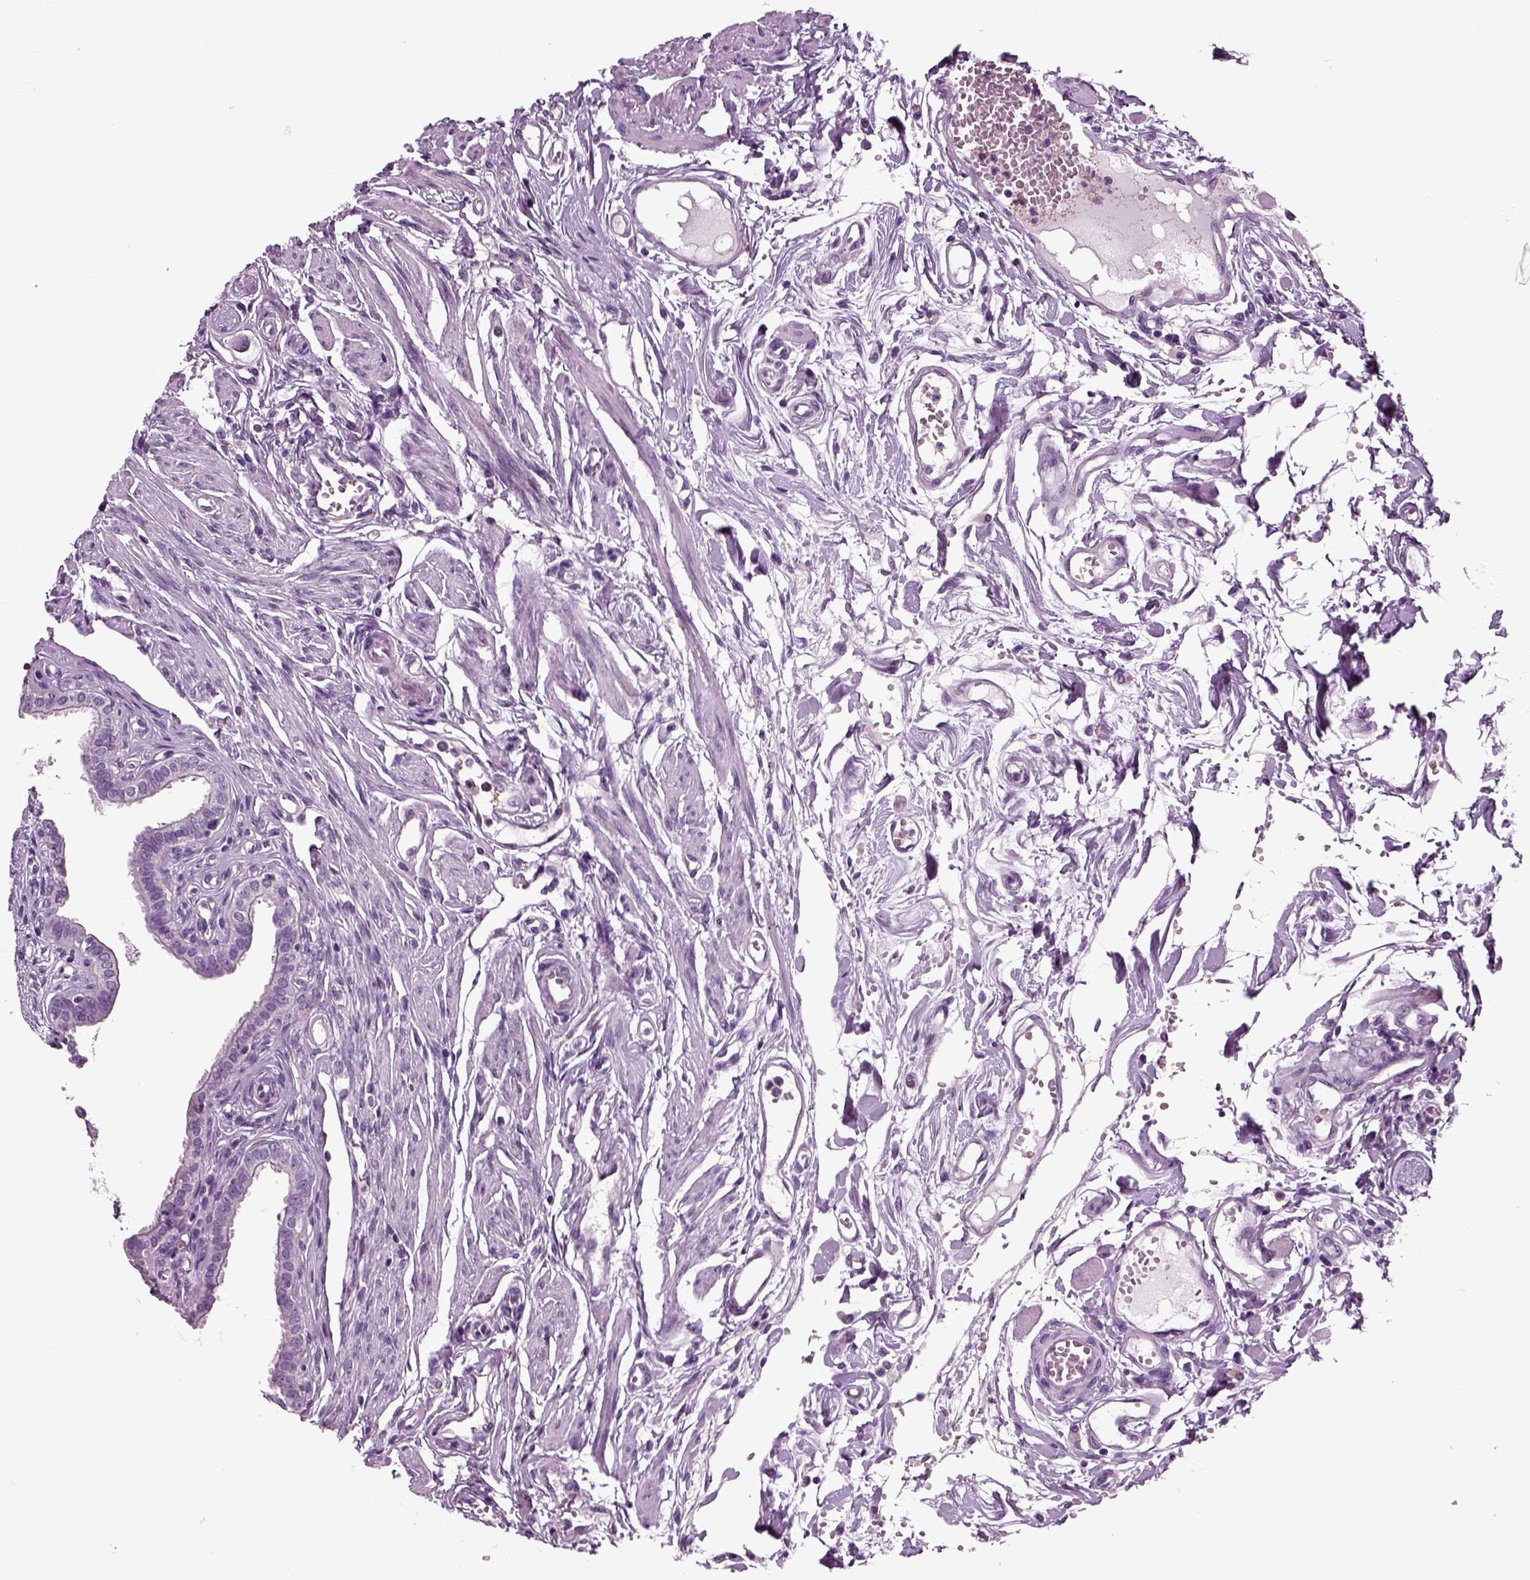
{"staining": {"intensity": "negative", "quantity": "none", "location": "none"}, "tissue": "fallopian tube", "cell_type": "Glandular cells", "image_type": "normal", "snomed": [{"axis": "morphology", "description": "Normal tissue, NOS"}, {"axis": "morphology", "description": "Carcinoma, endometroid"}, {"axis": "topography", "description": "Fallopian tube"}, {"axis": "topography", "description": "Ovary"}], "caption": "Fallopian tube stained for a protein using IHC reveals no expression glandular cells.", "gene": "DEFB118", "patient": {"sex": "female", "age": 42}}